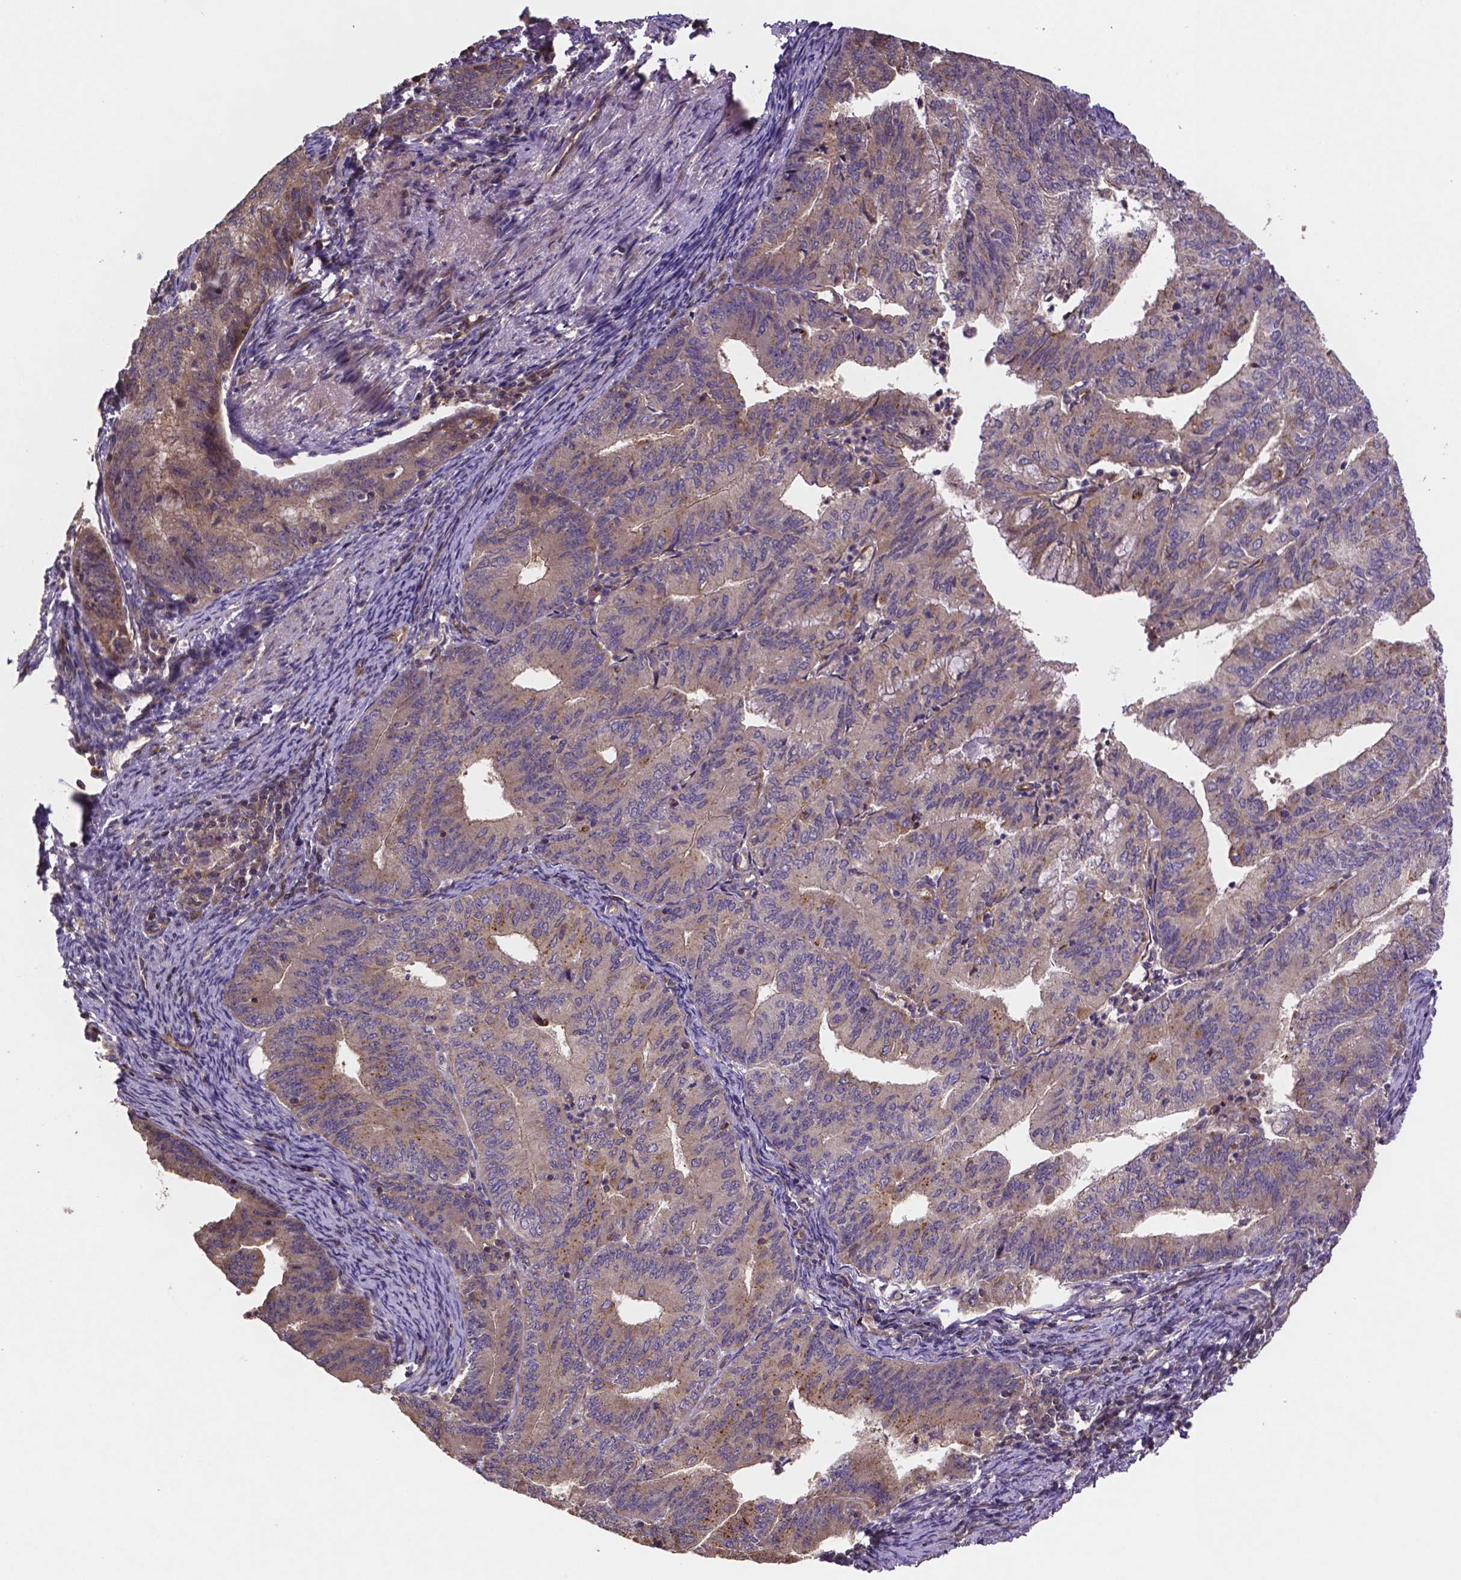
{"staining": {"intensity": "weak", "quantity": "25%-75%", "location": "cytoplasmic/membranous"}, "tissue": "endometrial cancer", "cell_type": "Tumor cells", "image_type": "cancer", "snomed": [{"axis": "morphology", "description": "Adenocarcinoma, NOS"}, {"axis": "topography", "description": "Endometrium"}], "caption": "DAB (3,3'-diaminobenzidine) immunohistochemical staining of adenocarcinoma (endometrial) displays weak cytoplasmic/membranous protein expression in about 25%-75% of tumor cells. The staining is performed using DAB (3,3'-diaminobenzidine) brown chromogen to label protein expression. The nuclei are counter-stained blue using hematoxylin.", "gene": "RNF123", "patient": {"sex": "female", "age": 57}}